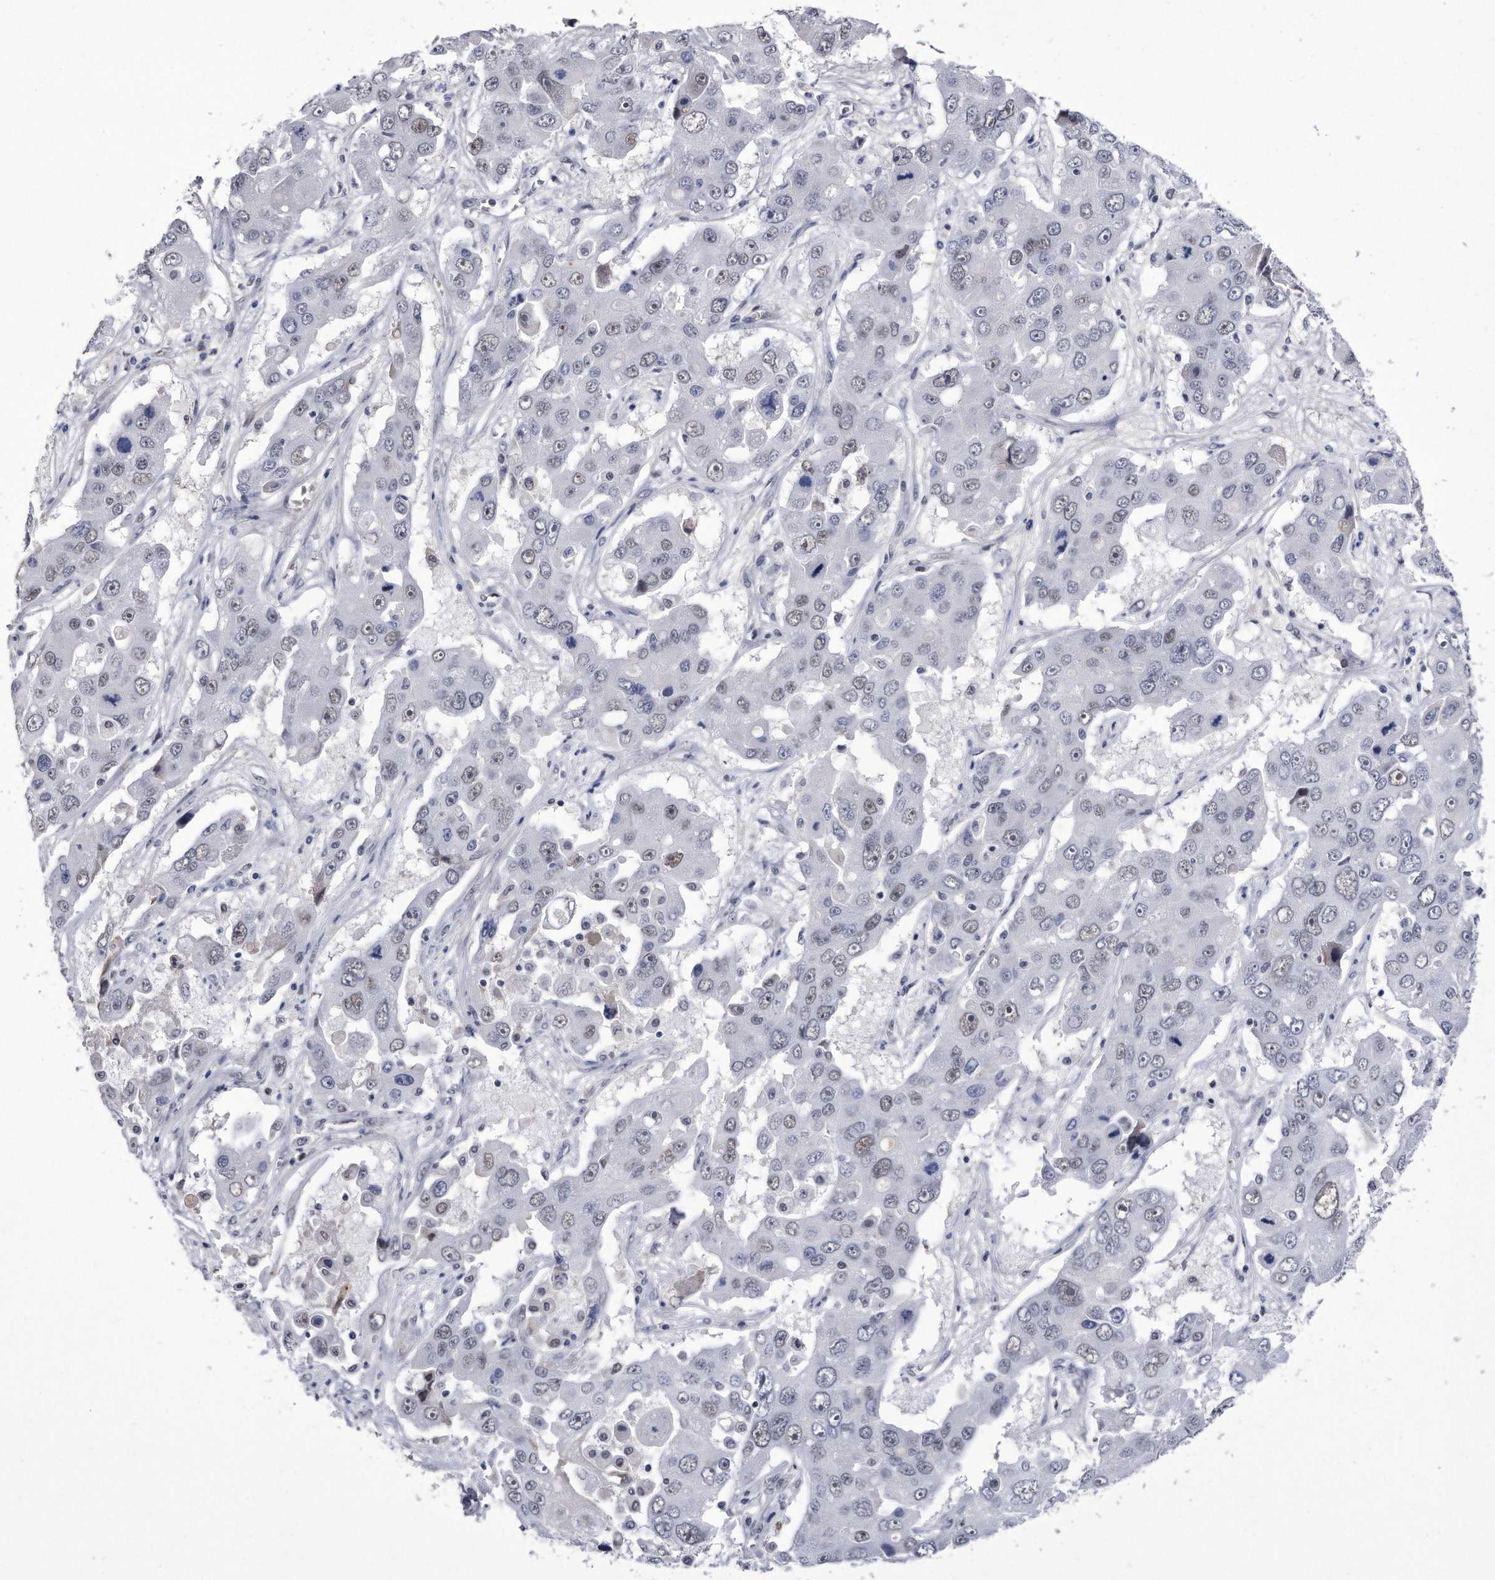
{"staining": {"intensity": "weak", "quantity": "<25%", "location": "nuclear"}, "tissue": "liver cancer", "cell_type": "Tumor cells", "image_type": "cancer", "snomed": [{"axis": "morphology", "description": "Cholangiocarcinoma"}, {"axis": "topography", "description": "Liver"}], "caption": "Protein analysis of liver cancer shows no significant expression in tumor cells.", "gene": "KCTD8", "patient": {"sex": "male", "age": 67}}